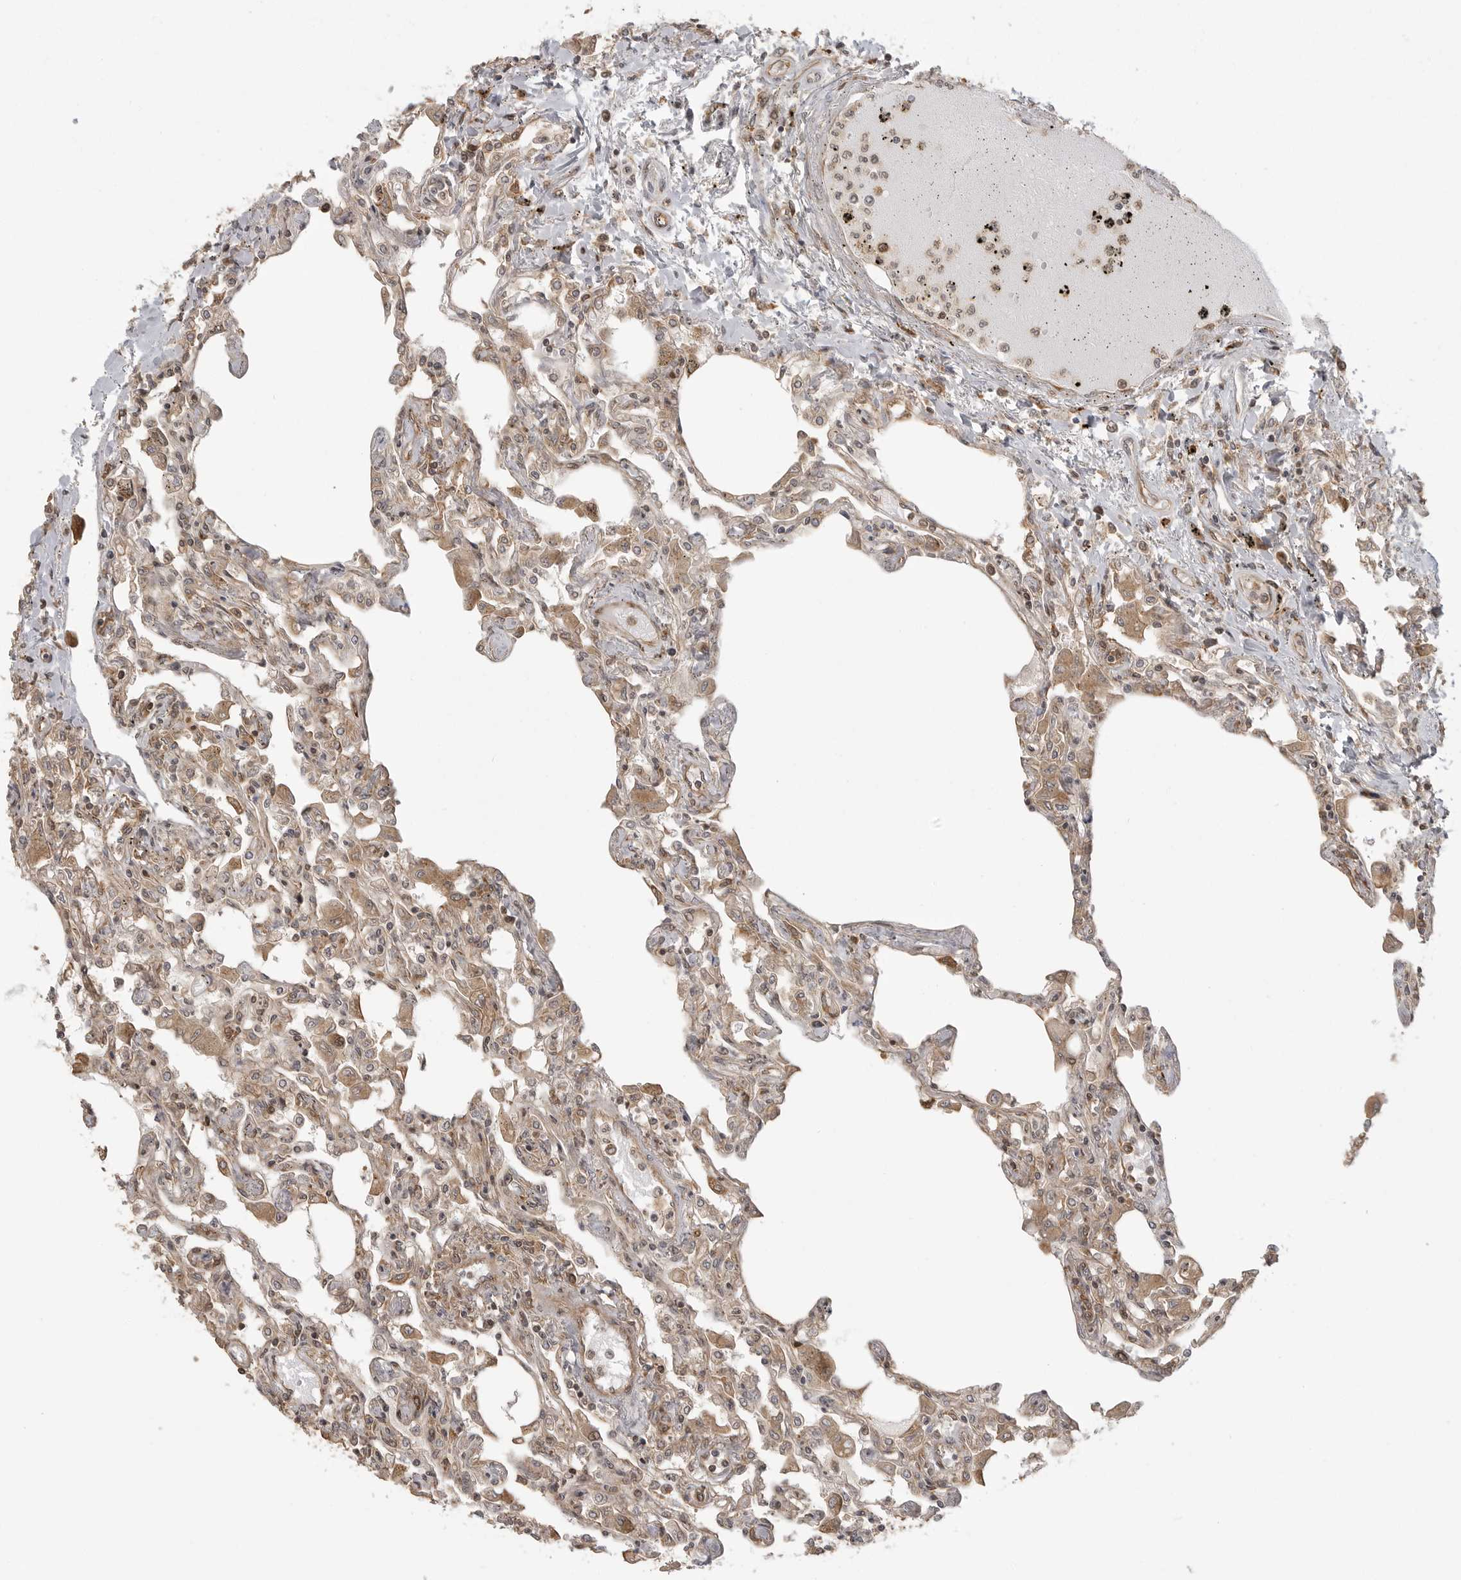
{"staining": {"intensity": "moderate", "quantity": ">75%", "location": "cytoplasmic/membranous"}, "tissue": "lung", "cell_type": "Alveolar cells", "image_type": "normal", "snomed": [{"axis": "morphology", "description": "Normal tissue, NOS"}, {"axis": "topography", "description": "Bronchus"}, {"axis": "topography", "description": "Lung"}], "caption": "Immunohistochemistry staining of unremarkable lung, which displays medium levels of moderate cytoplasmic/membranous expression in about >75% of alveolar cells indicating moderate cytoplasmic/membranous protein positivity. The staining was performed using DAB (3,3'-diaminobenzidine) (brown) for protein detection and nuclei were counterstained in hematoxylin (blue).", "gene": "FAT3", "patient": {"sex": "female", "age": 49}}